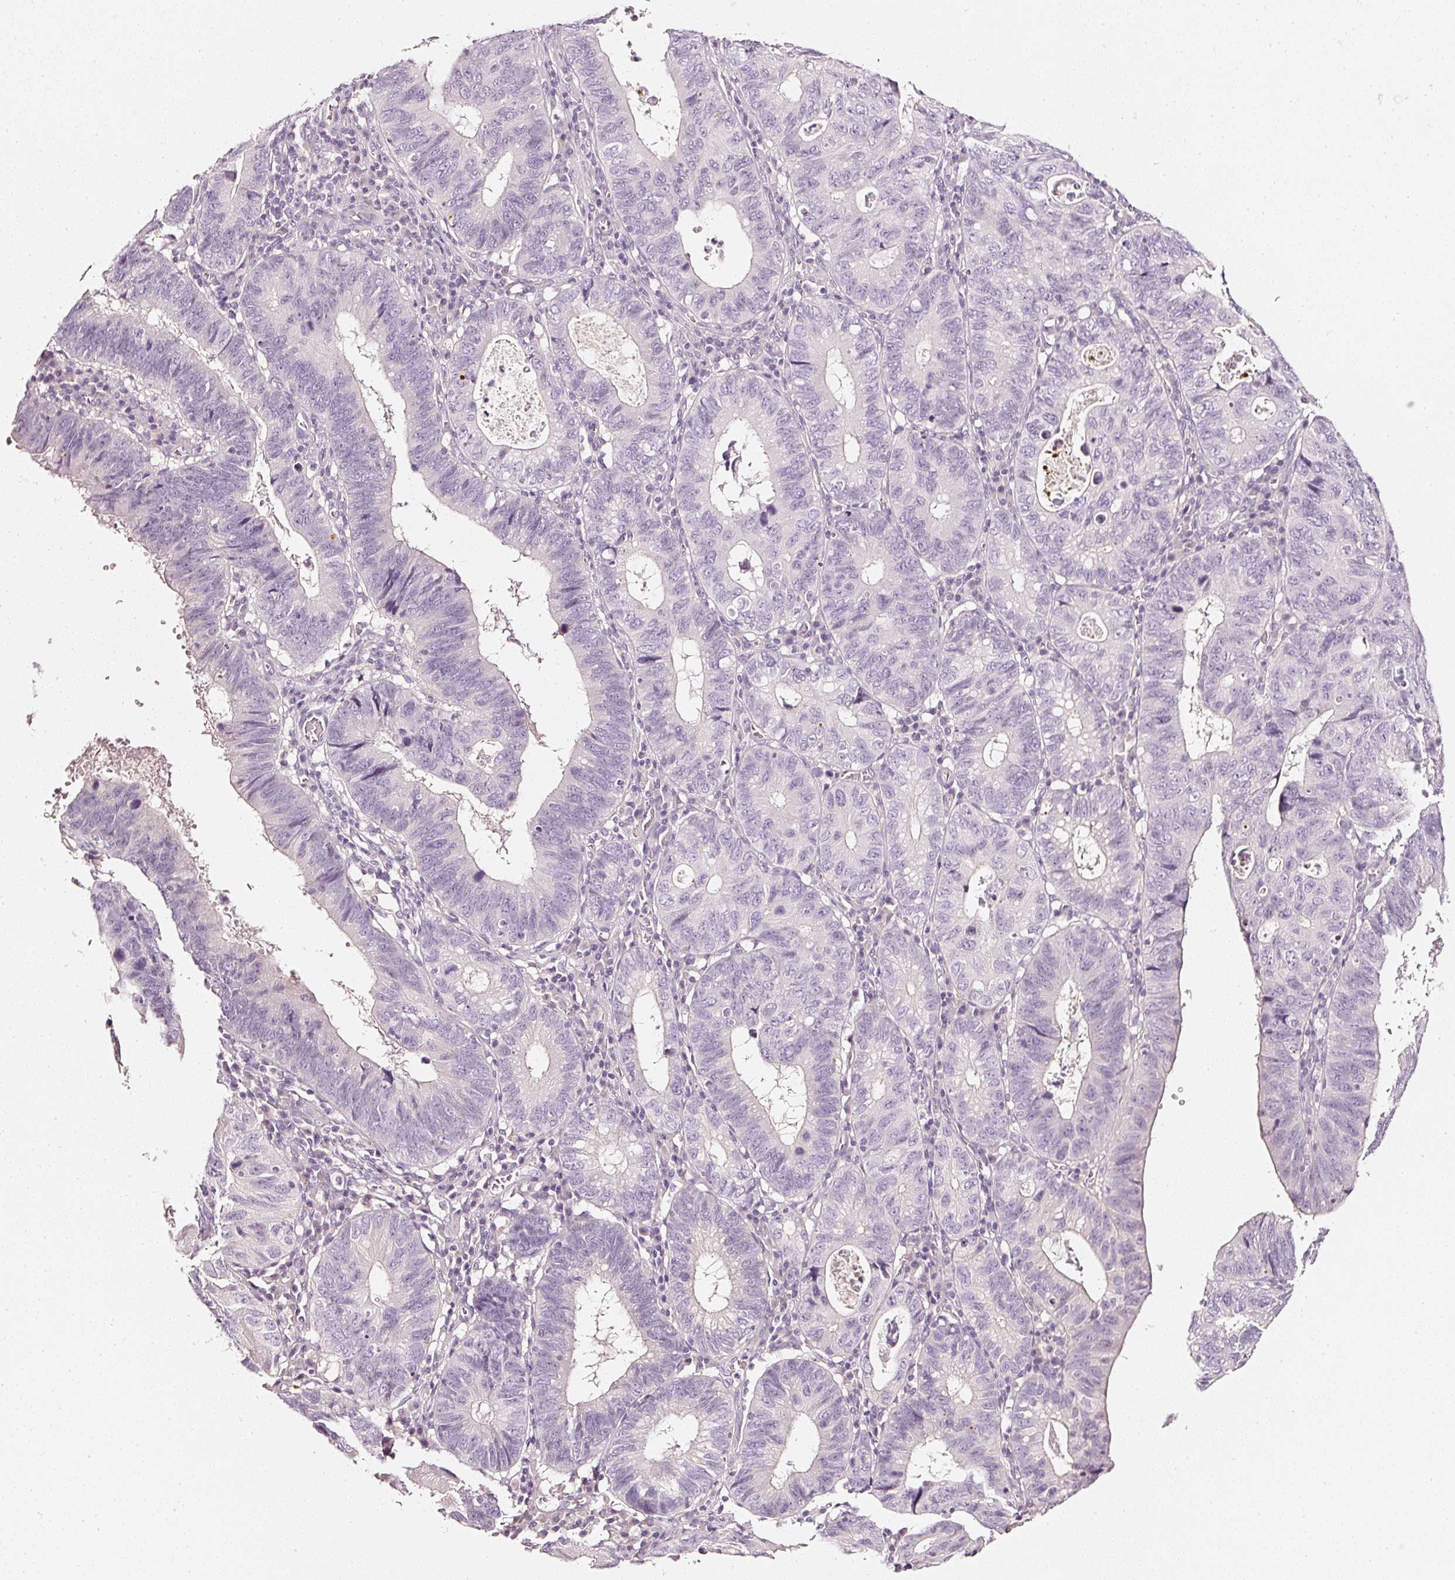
{"staining": {"intensity": "negative", "quantity": "none", "location": "none"}, "tissue": "stomach cancer", "cell_type": "Tumor cells", "image_type": "cancer", "snomed": [{"axis": "morphology", "description": "Adenocarcinoma, NOS"}, {"axis": "topography", "description": "Stomach"}], "caption": "Immunohistochemical staining of adenocarcinoma (stomach) shows no significant positivity in tumor cells.", "gene": "CNP", "patient": {"sex": "male", "age": 59}}